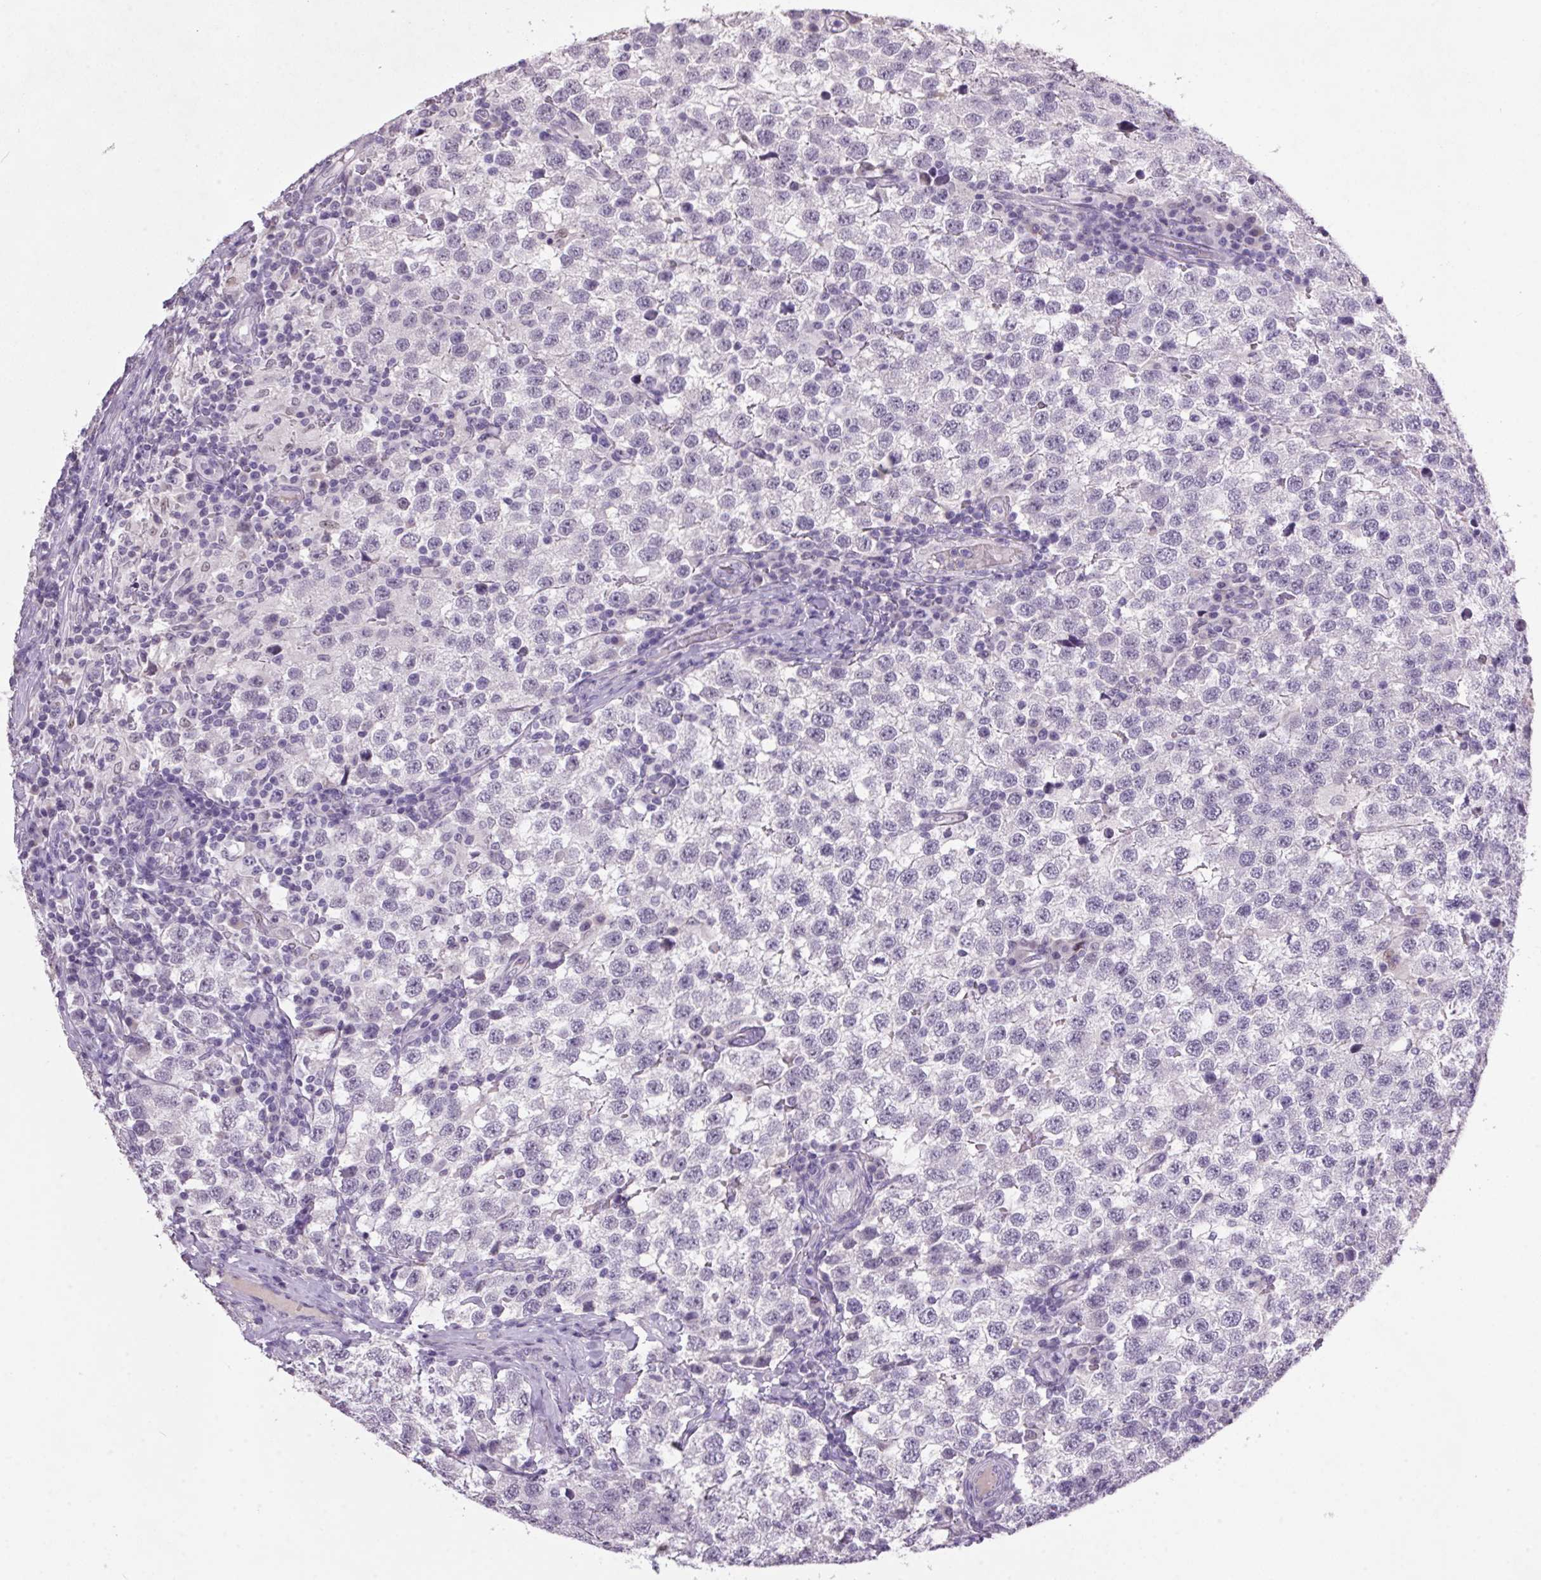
{"staining": {"intensity": "negative", "quantity": "none", "location": "none"}, "tissue": "testis cancer", "cell_type": "Tumor cells", "image_type": "cancer", "snomed": [{"axis": "morphology", "description": "Seminoma, NOS"}, {"axis": "topography", "description": "Testis"}], "caption": "This image is of testis seminoma stained with immunohistochemistry to label a protein in brown with the nuclei are counter-stained blue. There is no positivity in tumor cells.", "gene": "TRDN", "patient": {"sex": "male", "age": 34}}